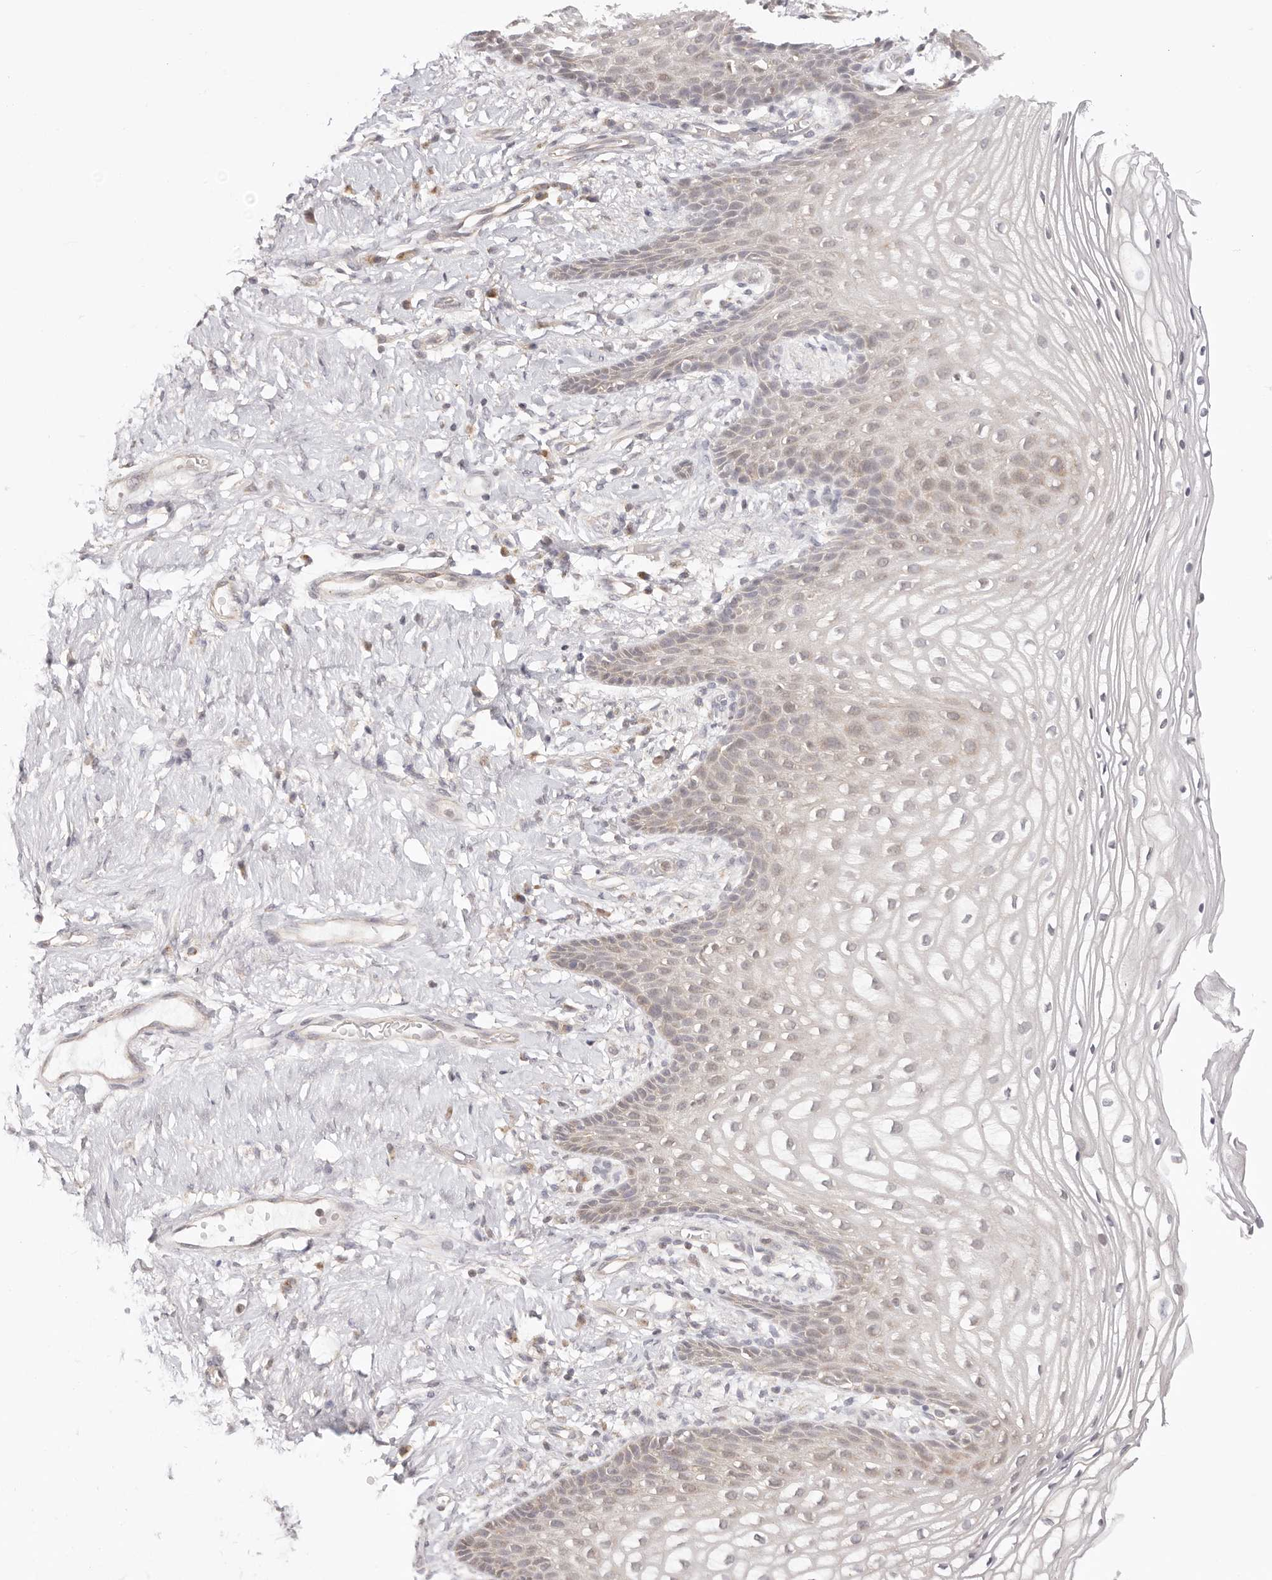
{"staining": {"intensity": "weak", "quantity": "<25%", "location": "cytoplasmic/membranous"}, "tissue": "vagina", "cell_type": "Squamous epithelial cells", "image_type": "normal", "snomed": [{"axis": "morphology", "description": "Normal tissue, NOS"}, {"axis": "topography", "description": "Vagina"}], "caption": "Immunohistochemical staining of unremarkable human vagina displays no significant staining in squamous epithelial cells. The staining is performed using DAB brown chromogen with nuclei counter-stained in using hematoxylin.", "gene": "KCMF1", "patient": {"sex": "female", "age": 60}}